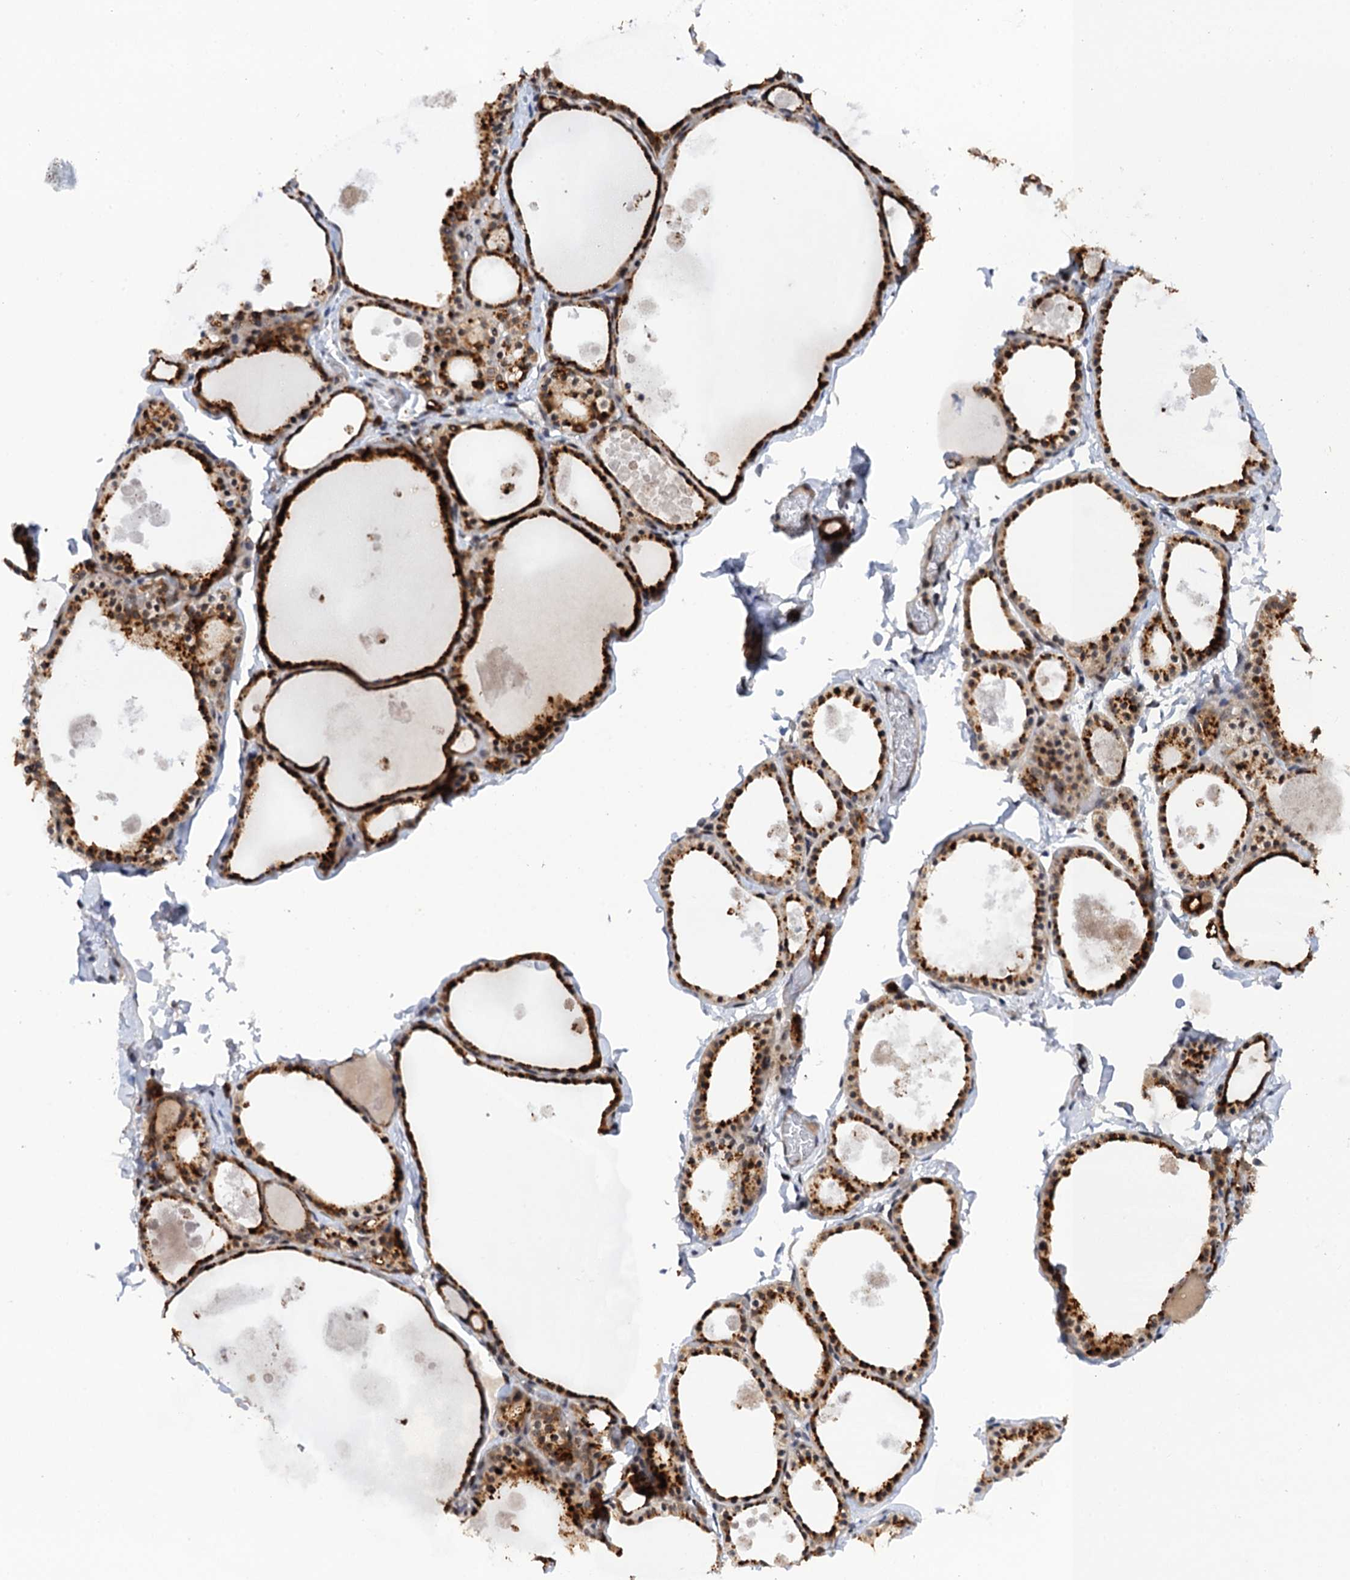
{"staining": {"intensity": "strong", "quantity": ">75%", "location": "cytoplasmic/membranous,nuclear"}, "tissue": "thyroid gland", "cell_type": "Glandular cells", "image_type": "normal", "snomed": [{"axis": "morphology", "description": "Normal tissue, NOS"}, {"axis": "topography", "description": "Thyroid gland"}], "caption": "A histopathology image showing strong cytoplasmic/membranous,nuclear positivity in about >75% of glandular cells in normal thyroid gland, as visualized by brown immunohistochemical staining.", "gene": "ZAR1L", "patient": {"sex": "male", "age": 56}}